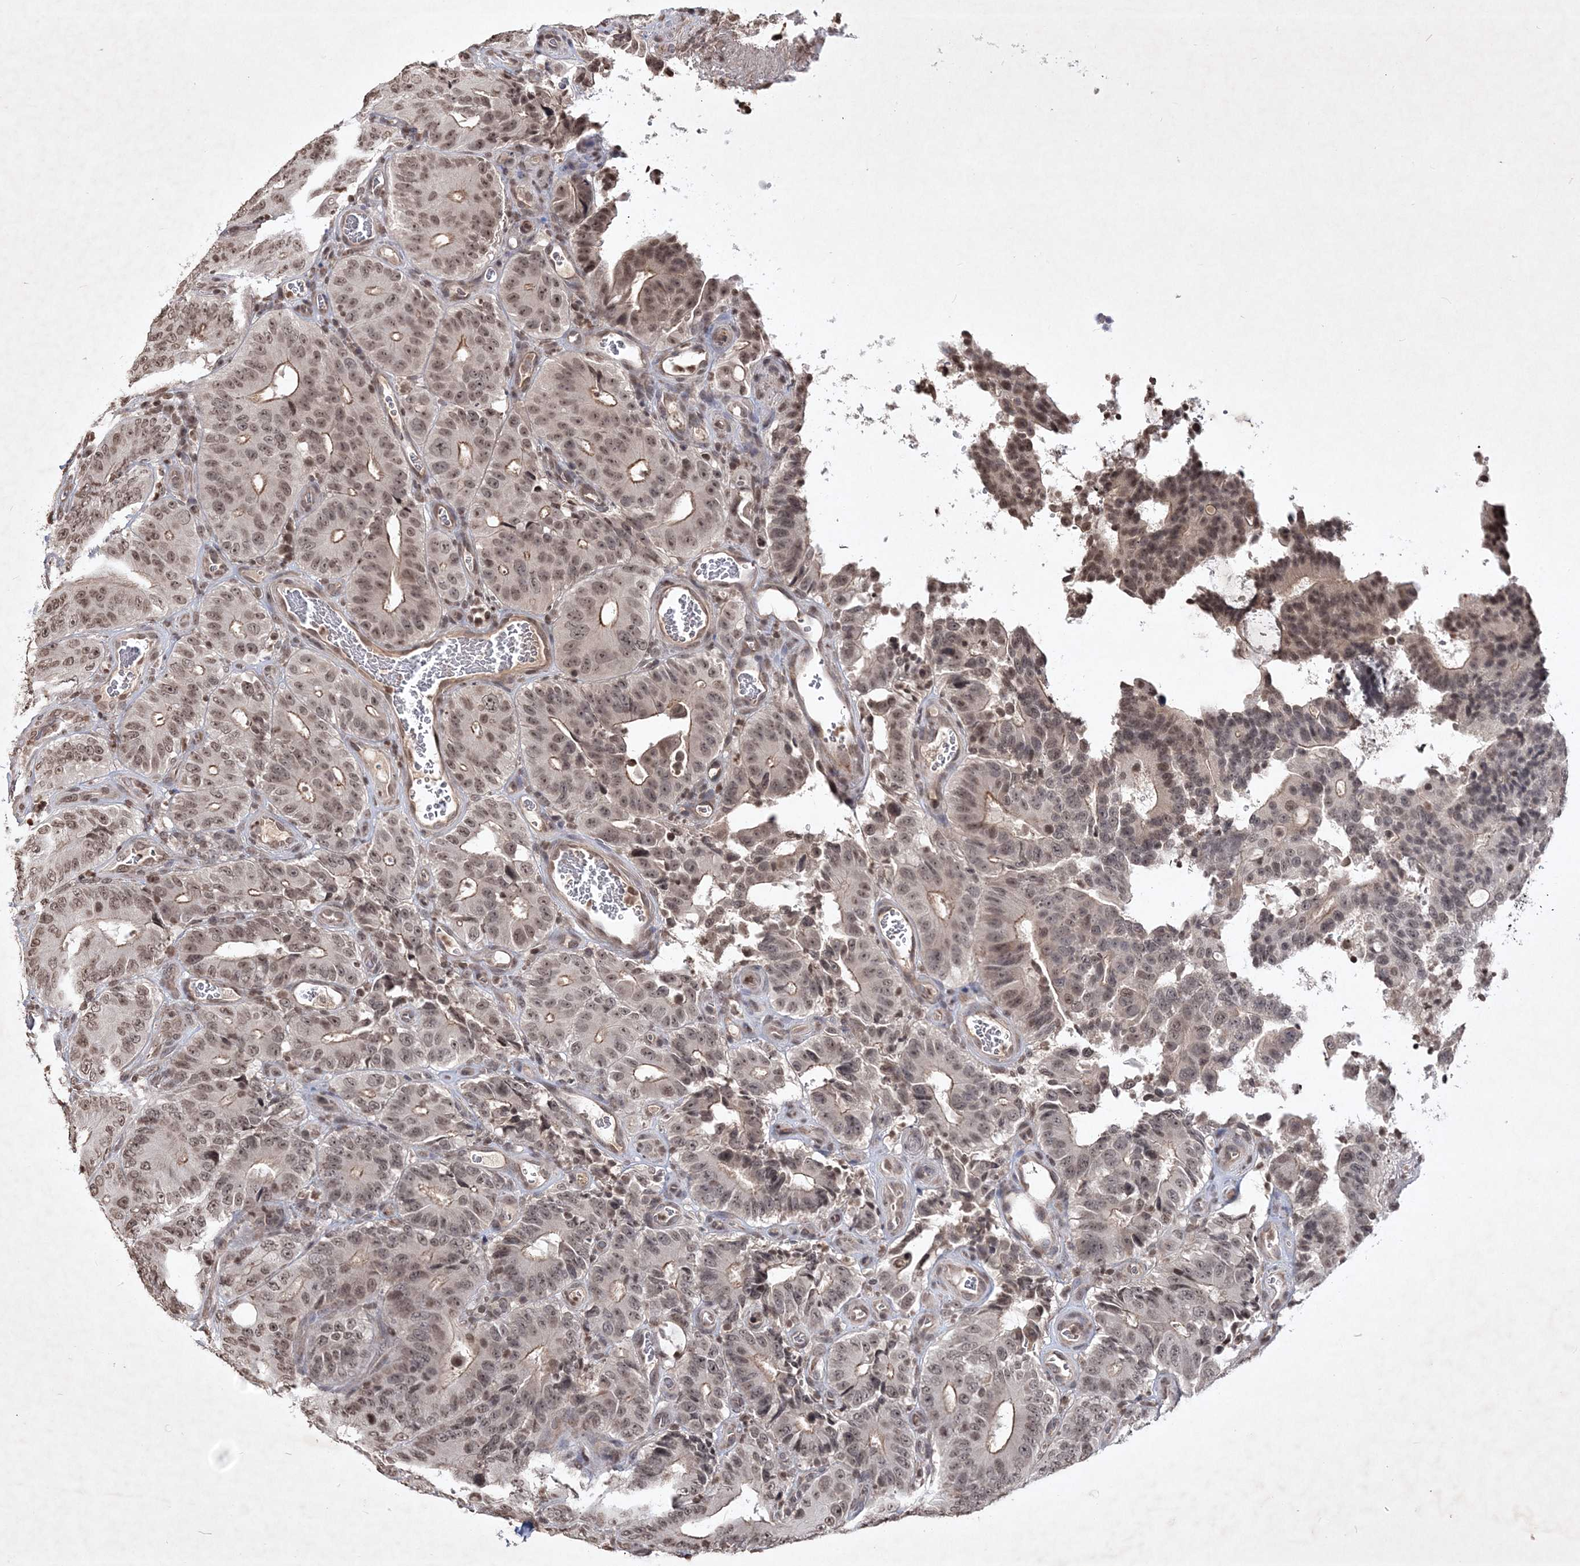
{"staining": {"intensity": "moderate", "quantity": ">75%", "location": "cytoplasmic/membranous,nuclear"}, "tissue": "colorectal cancer", "cell_type": "Tumor cells", "image_type": "cancer", "snomed": [{"axis": "morphology", "description": "Adenocarcinoma, NOS"}, {"axis": "topography", "description": "Colon"}], "caption": "Colorectal adenocarcinoma tissue demonstrates moderate cytoplasmic/membranous and nuclear staining in about >75% of tumor cells, visualized by immunohistochemistry.", "gene": "SOWAHB", "patient": {"sex": "male", "age": 83}}